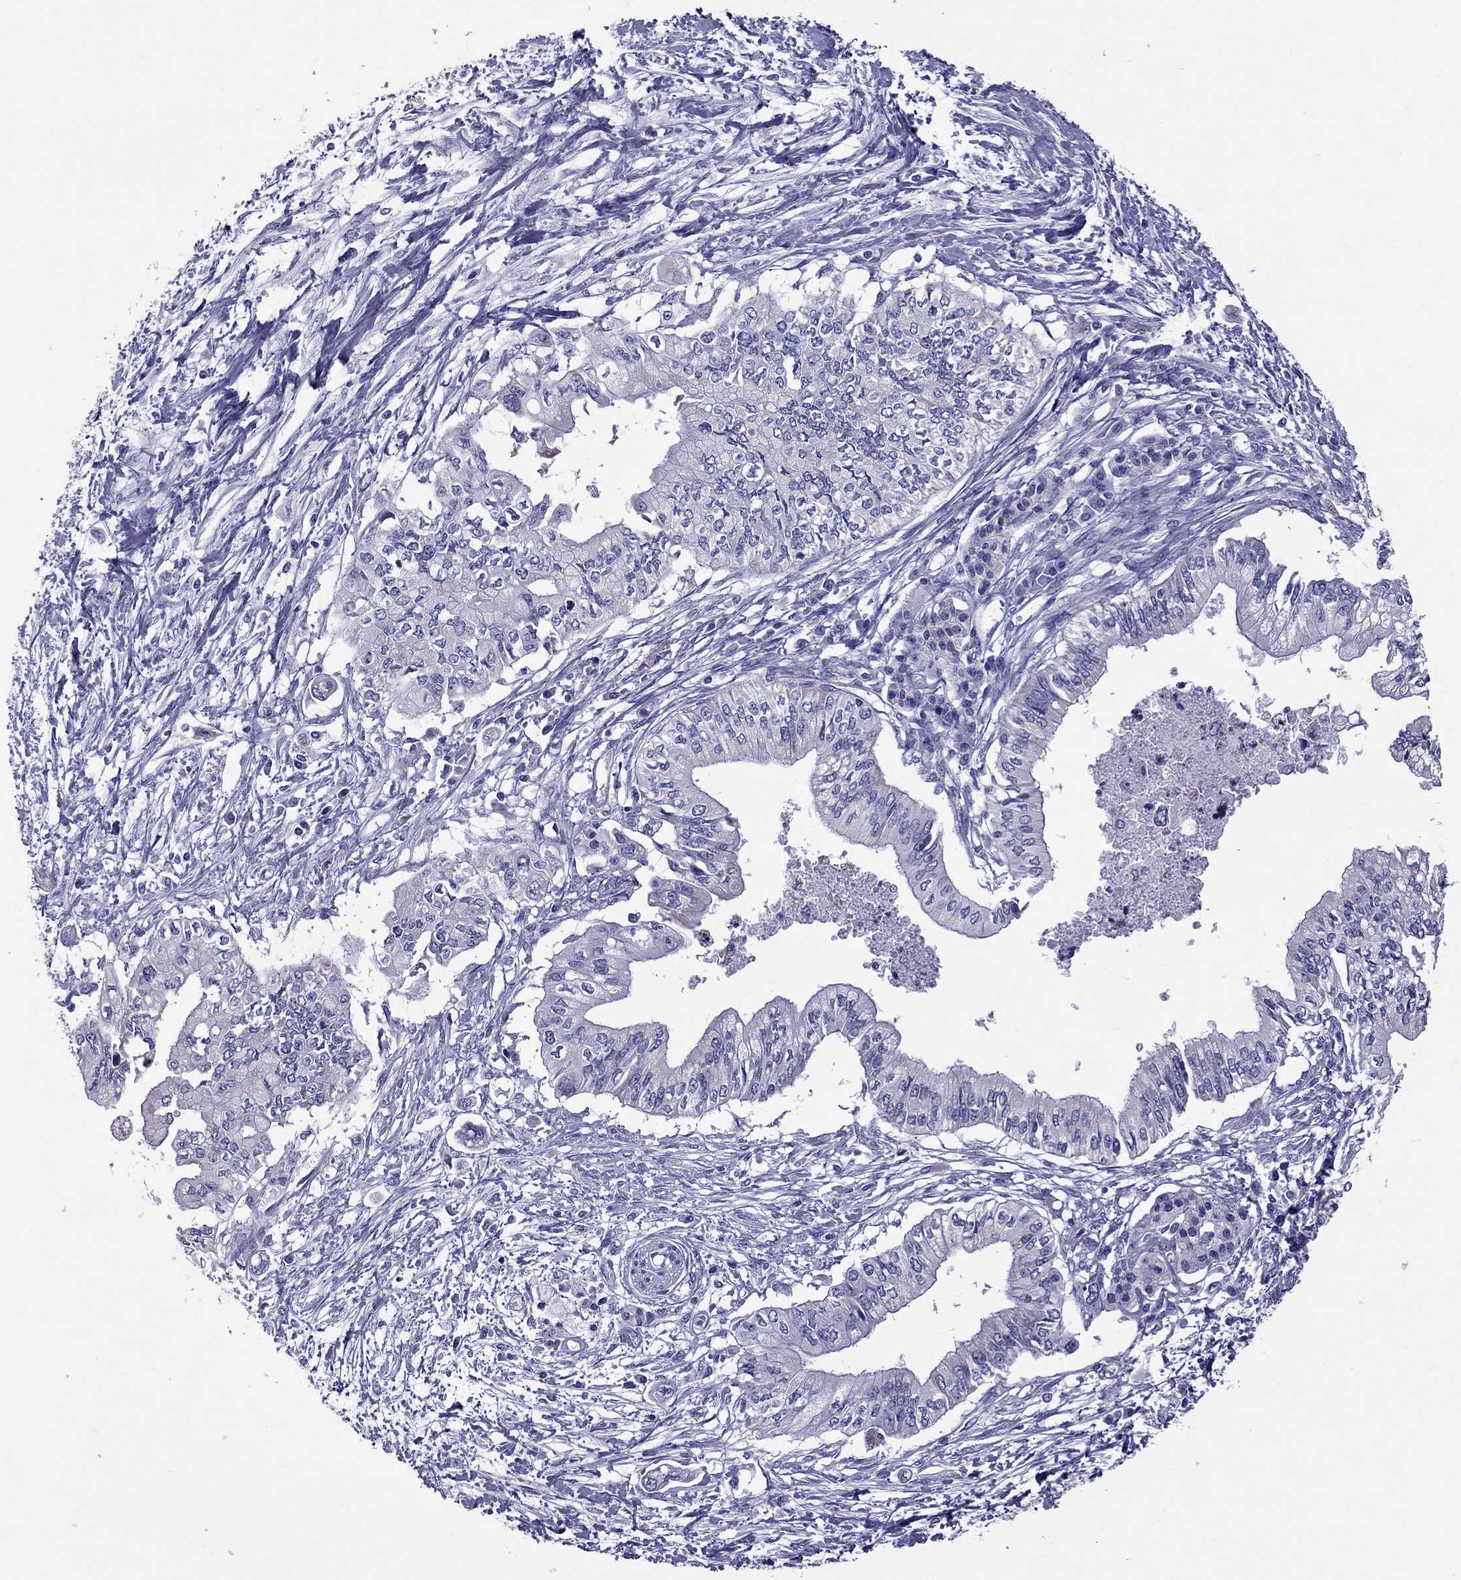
{"staining": {"intensity": "negative", "quantity": "none", "location": "none"}, "tissue": "pancreatic cancer", "cell_type": "Tumor cells", "image_type": "cancer", "snomed": [{"axis": "morphology", "description": "Adenocarcinoma, NOS"}, {"axis": "topography", "description": "Pancreas"}], "caption": "Immunohistochemistry histopathology image of neoplastic tissue: human pancreatic cancer (adenocarcinoma) stained with DAB displays no significant protein expression in tumor cells.", "gene": "TTLL13", "patient": {"sex": "female", "age": 61}}